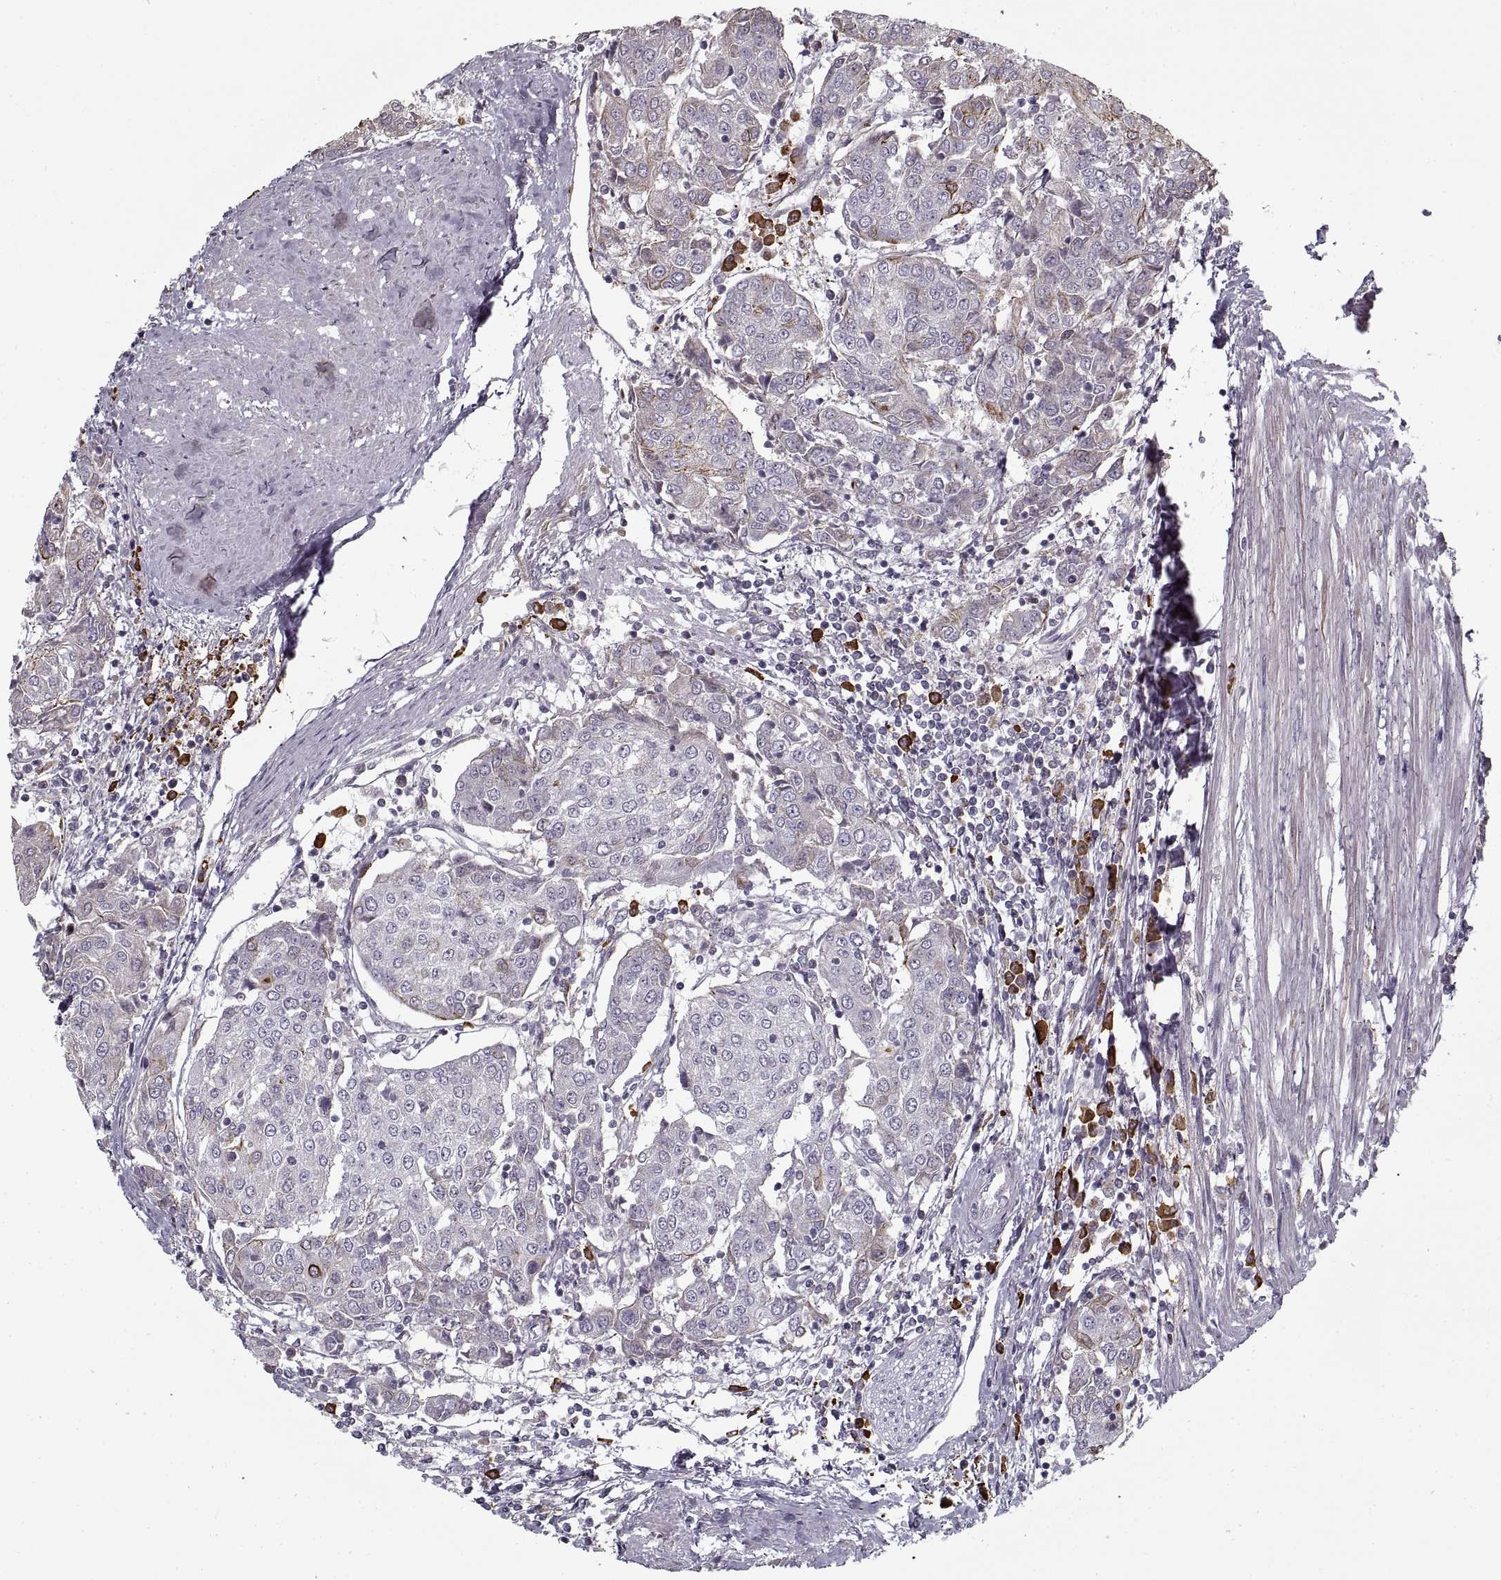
{"staining": {"intensity": "weak", "quantity": "<25%", "location": "cytoplasmic/membranous"}, "tissue": "urothelial cancer", "cell_type": "Tumor cells", "image_type": "cancer", "snomed": [{"axis": "morphology", "description": "Urothelial carcinoma, High grade"}, {"axis": "topography", "description": "Urinary bladder"}], "caption": "DAB immunohistochemical staining of urothelial cancer demonstrates no significant staining in tumor cells. (Immunohistochemistry (ihc), brightfield microscopy, high magnification).", "gene": "GAD2", "patient": {"sex": "female", "age": 85}}